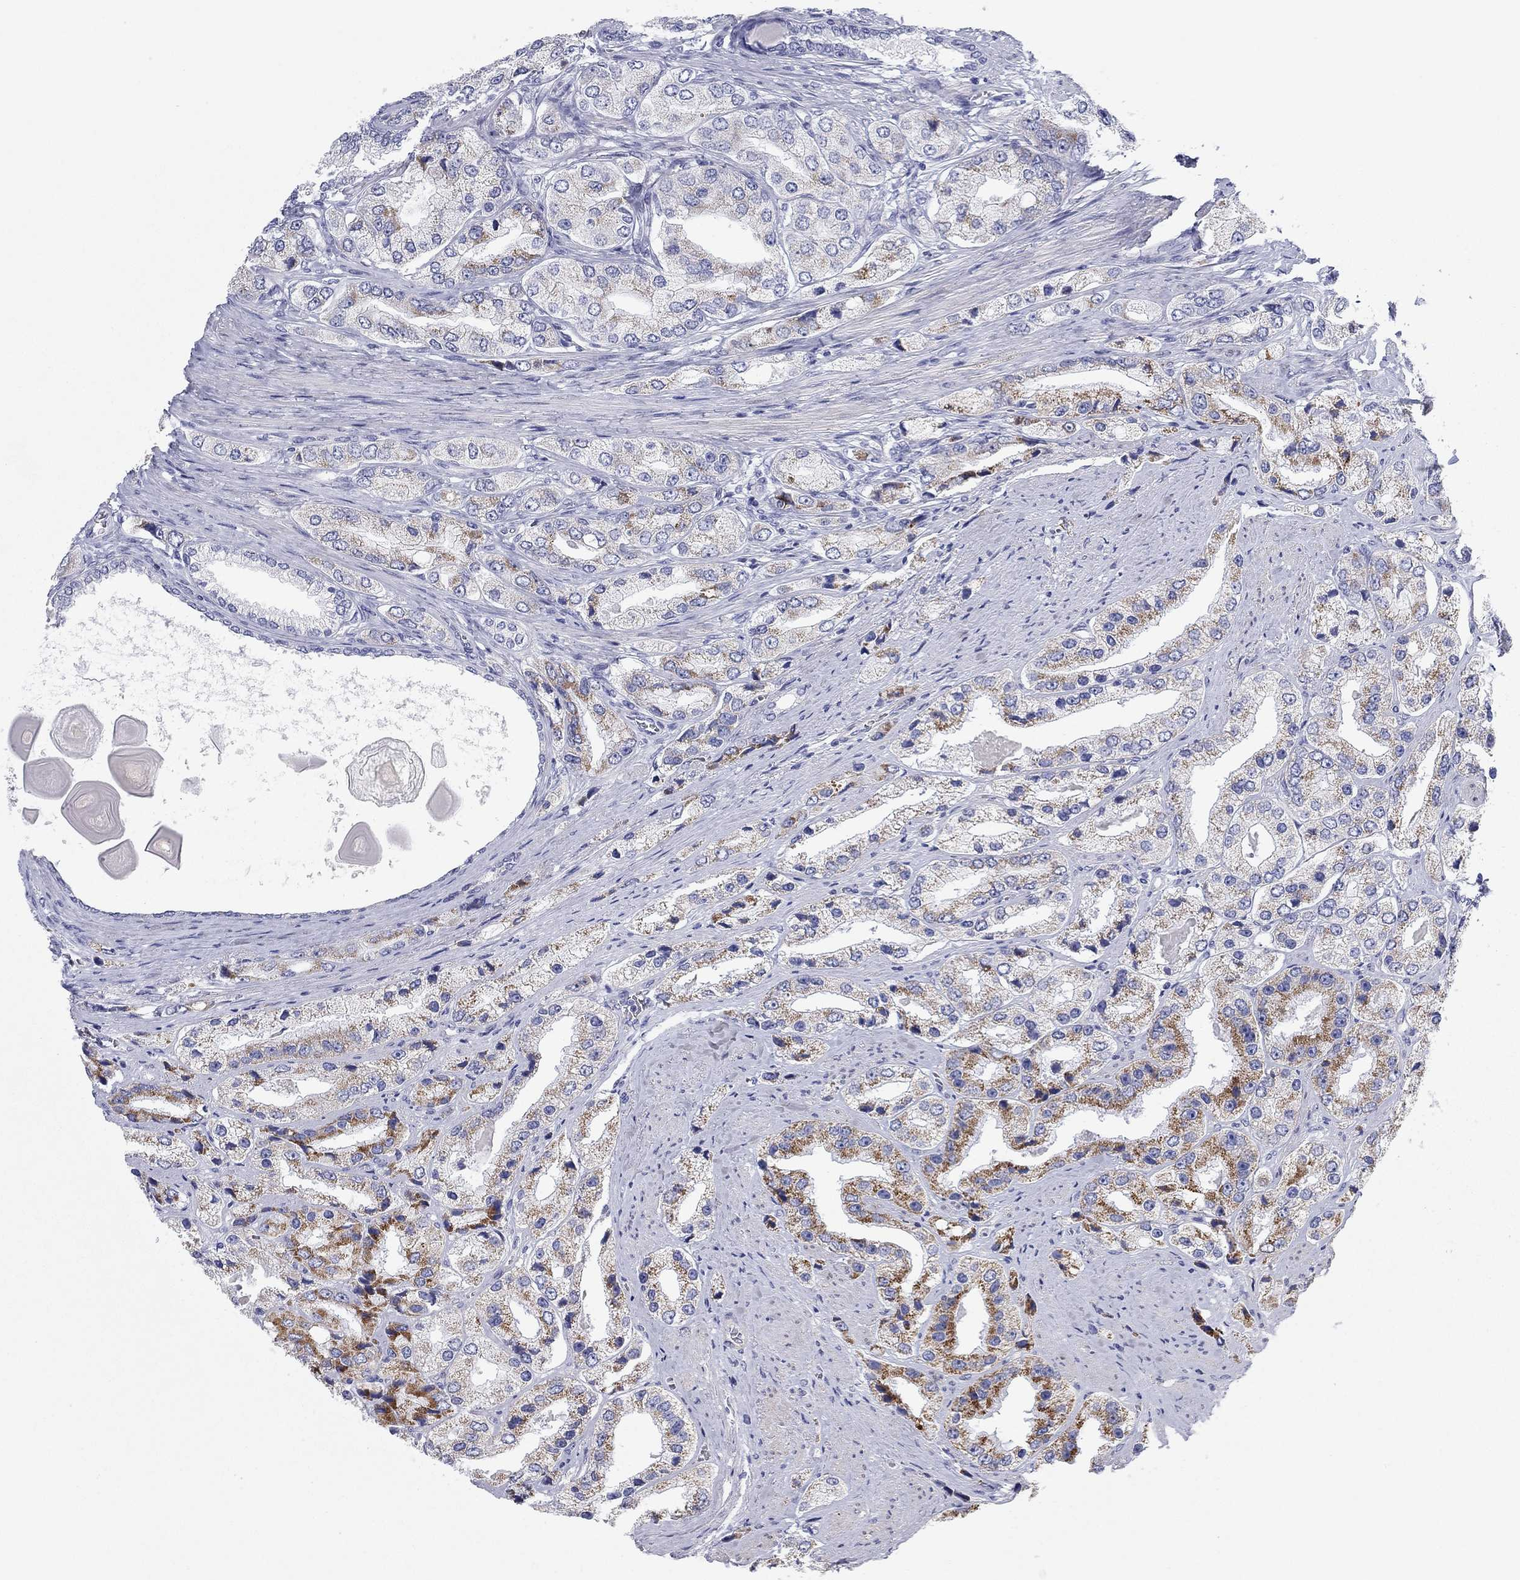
{"staining": {"intensity": "strong", "quantity": ">75%", "location": "cytoplasmic/membranous"}, "tissue": "prostate cancer", "cell_type": "Tumor cells", "image_type": "cancer", "snomed": [{"axis": "morphology", "description": "Adenocarcinoma, Low grade"}, {"axis": "topography", "description": "Prostate"}], "caption": "Prostate low-grade adenocarcinoma stained for a protein displays strong cytoplasmic/membranous positivity in tumor cells.", "gene": "CHI3L2", "patient": {"sex": "male", "age": 69}}